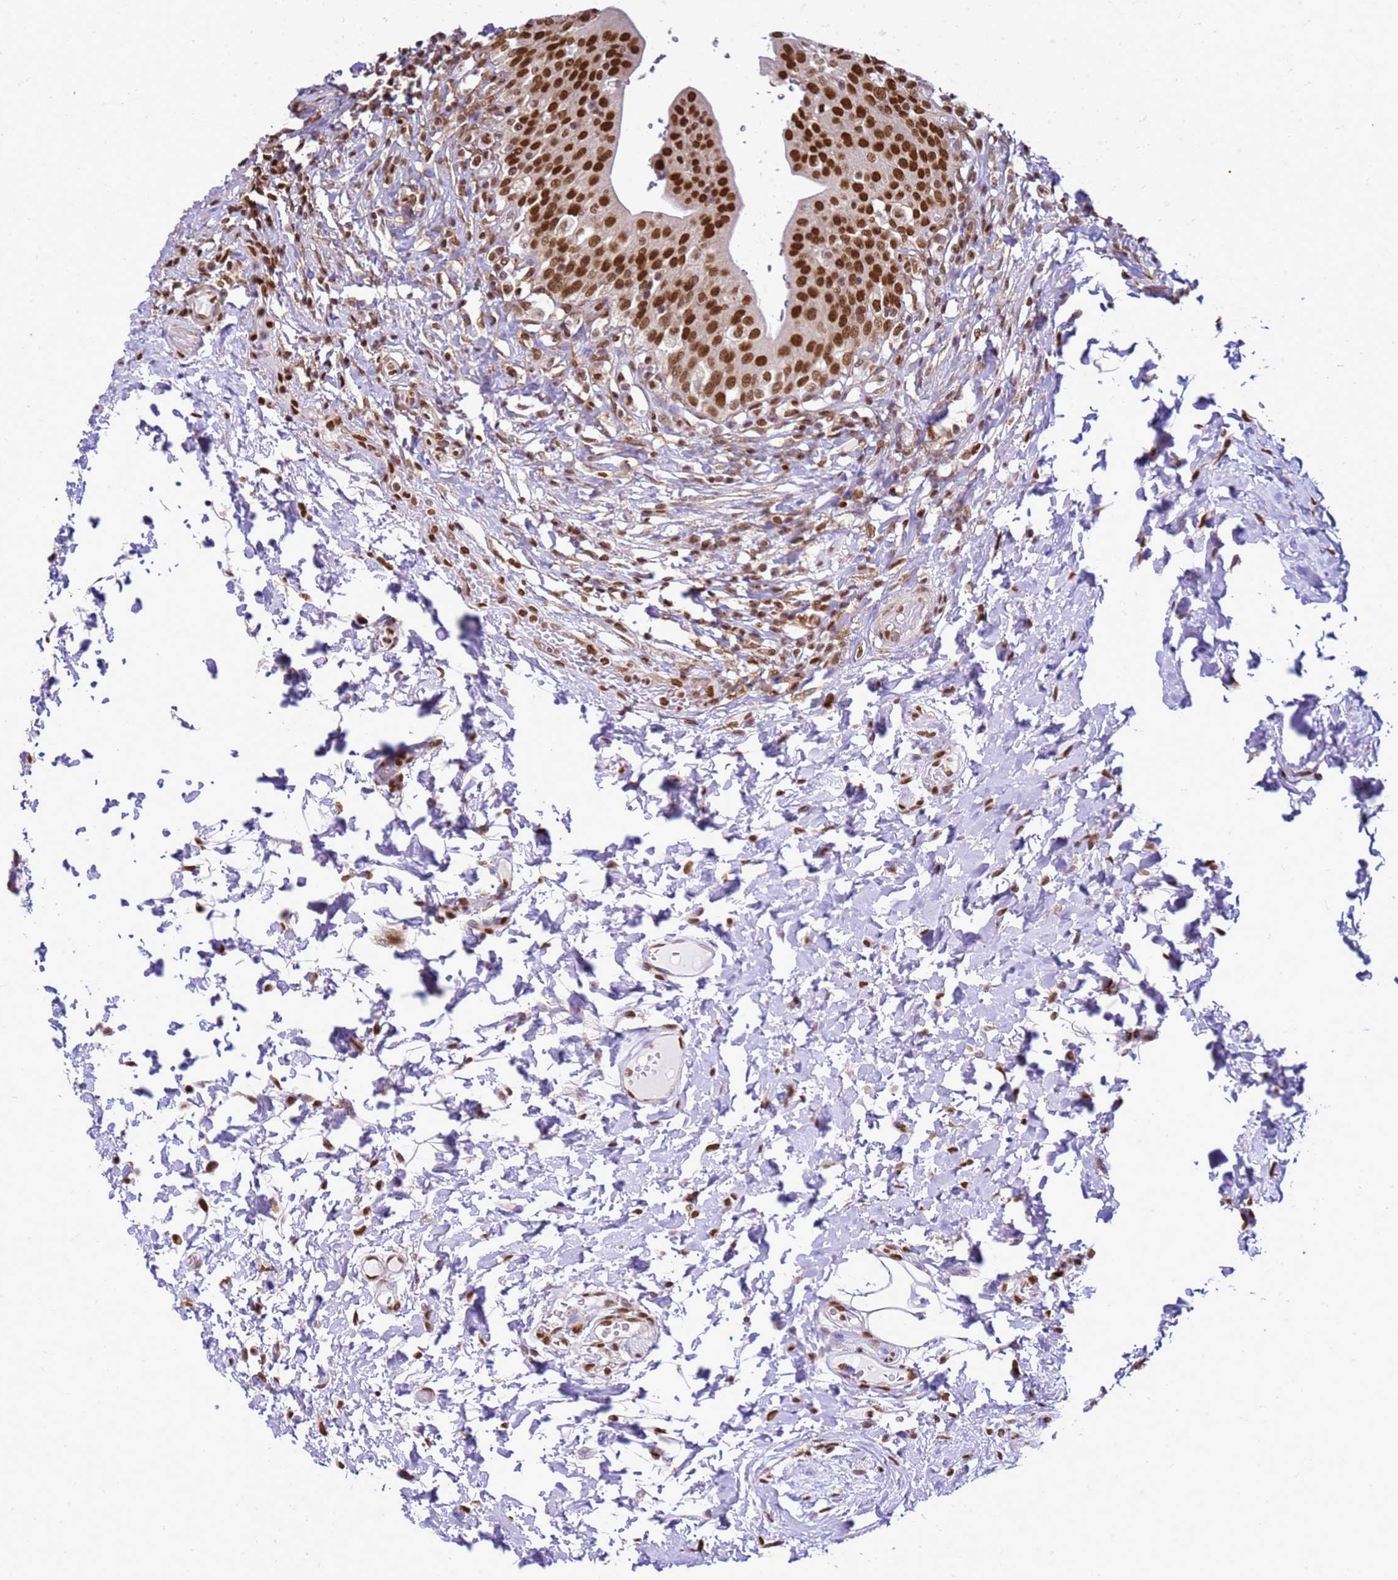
{"staining": {"intensity": "strong", "quantity": ">75%", "location": "nuclear"}, "tissue": "urinary bladder", "cell_type": "Urothelial cells", "image_type": "normal", "snomed": [{"axis": "morphology", "description": "Normal tissue, NOS"}, {"axis": "morphology", "description": "Inflammation, NOS"}, {"axis": "topography", "description": "Urinary bladder"}], "caption": "The image reveals staining of normal urinary bladder, revealing strong nuclear protein positivity (brown color) within urothelial cells.", "gene": "APEX1", "patient": {"sex": "male", "age": 64}}